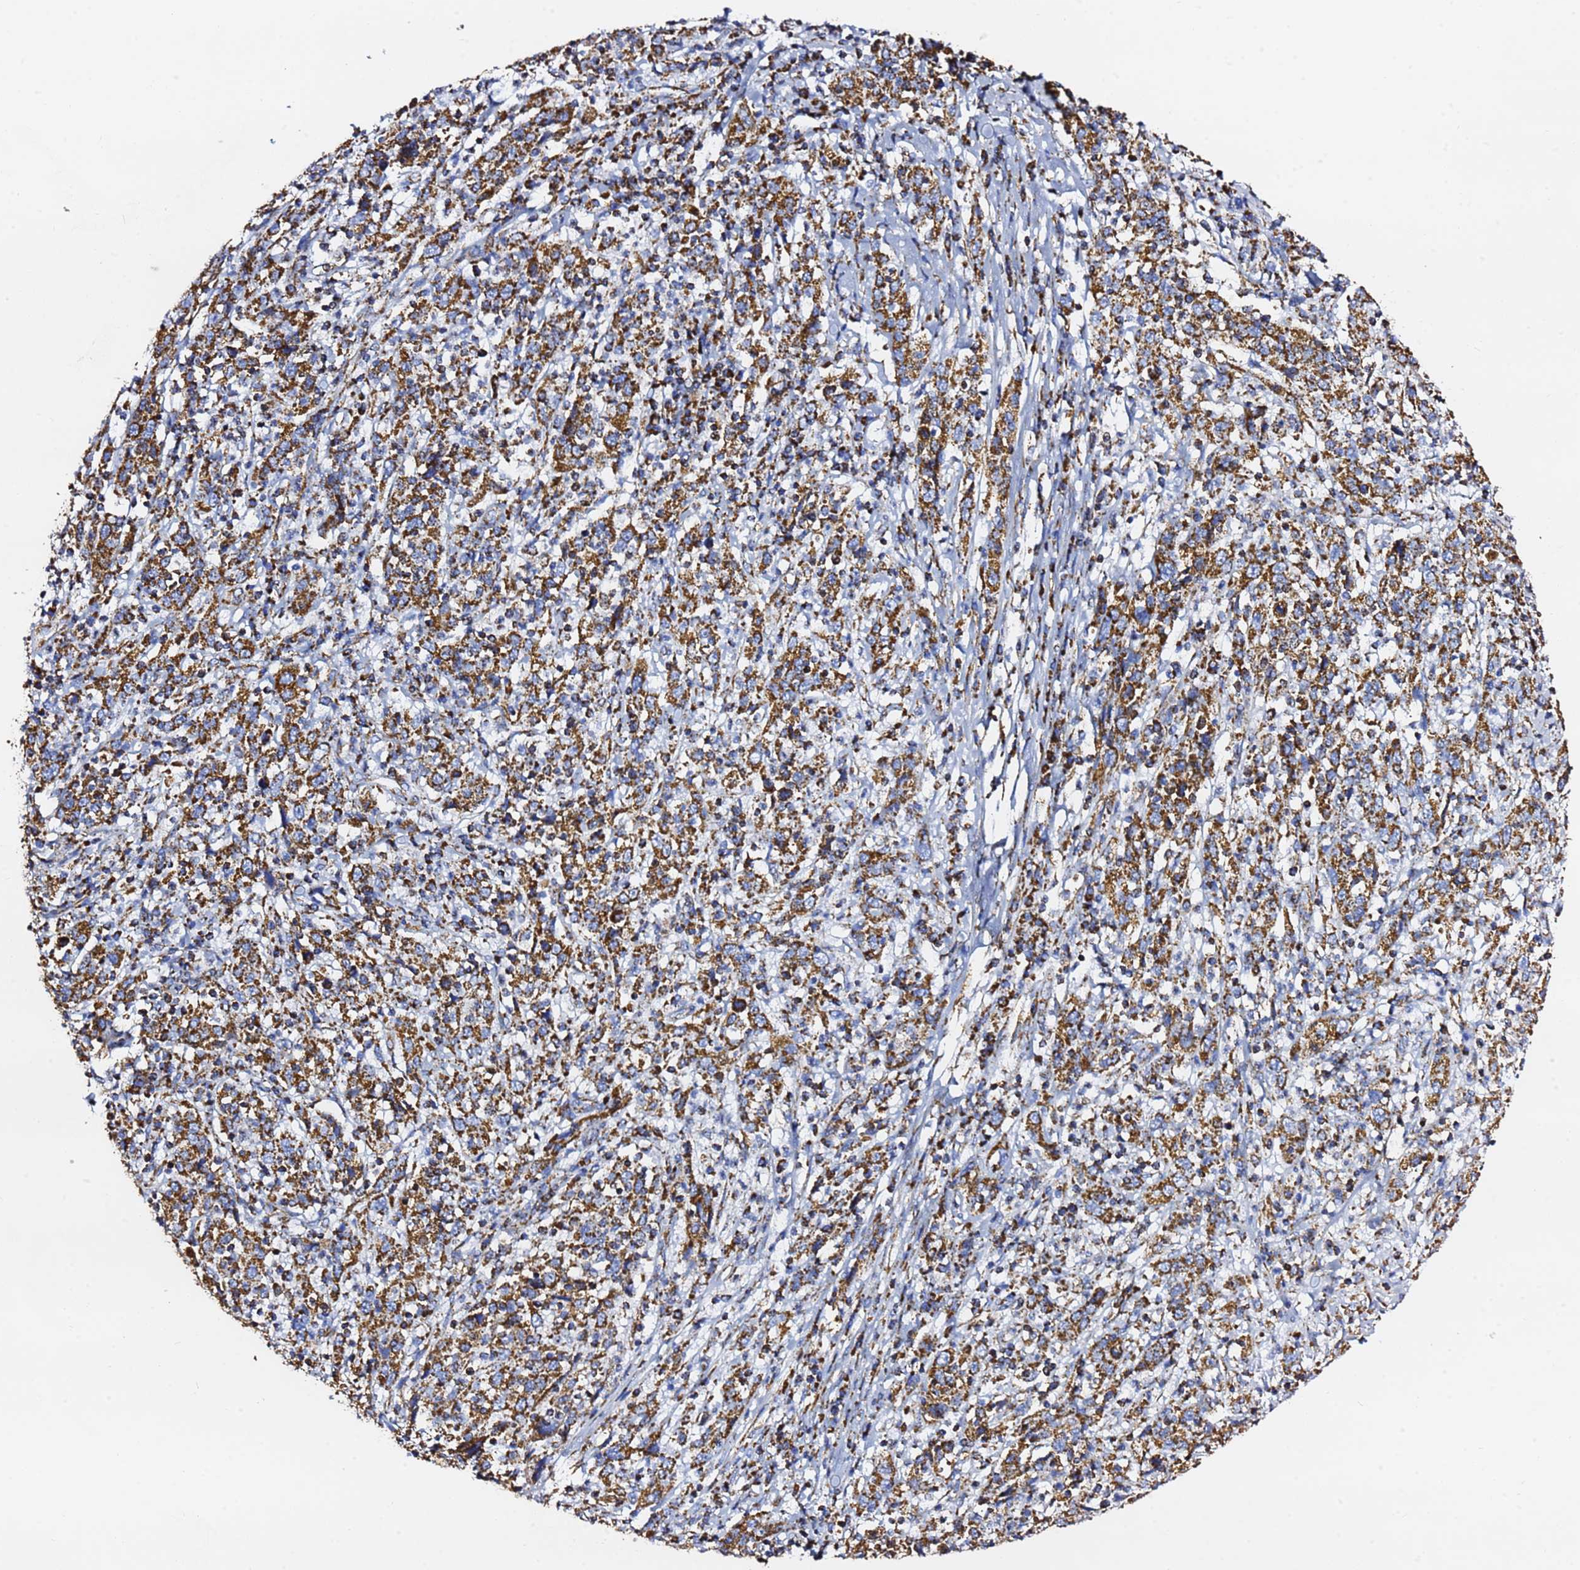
{"staining": {"intensity": "strong", "quantity": ">75%", "location": "cytoplasmic/membranous"}, "tissue": "cervical cancer", "cell_type": "Tumor cells", "image_type": "cancer", "snomed": [{"axis": "morphology", "description": "Squamous cell carcinoma, NOS"}, {"axis": "topography", "description": "Cervix"}], "caption": "Brown immunohistochemical staining in human cervical squamous cell carcinoma reveals strong cytoplasmic/membranous positivity in approximately >75% of tumor cells.", "gene": "PHB2", "patient": {"sex": "female", "age": 46}}